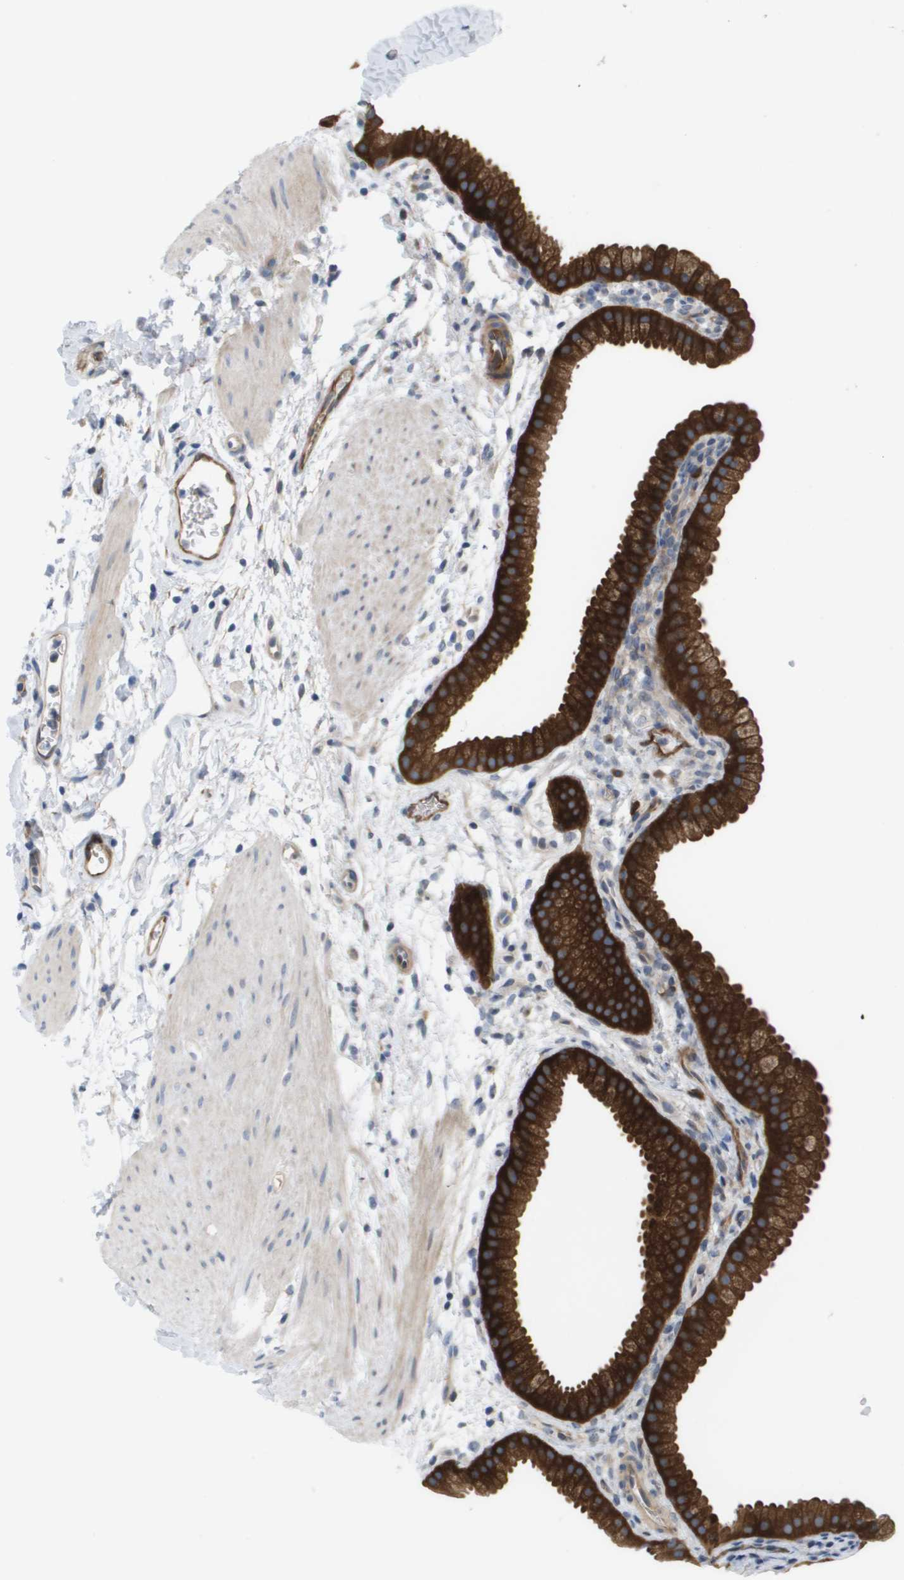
{"staining": {"intensity": "strong", "quantity": ">75%", "location": "cytoplasmic/membranous"}, "tissue": "gallbladder", "cell_type": "Glandular cells", "image_type": "normal", "snomed": [{"axis": "morphology", "description": "Normal tissue, NOS"}, {"axis": "topography", "description": "Gallbladder"}], "caption": "Brown immunohistochemical staining in normal gallbladder shows strong cytoplasmic/membranous staining in about >75% of glandular cells.", "gene": "MARCHF8", "patient": {"sex": "female", "age": 64}}